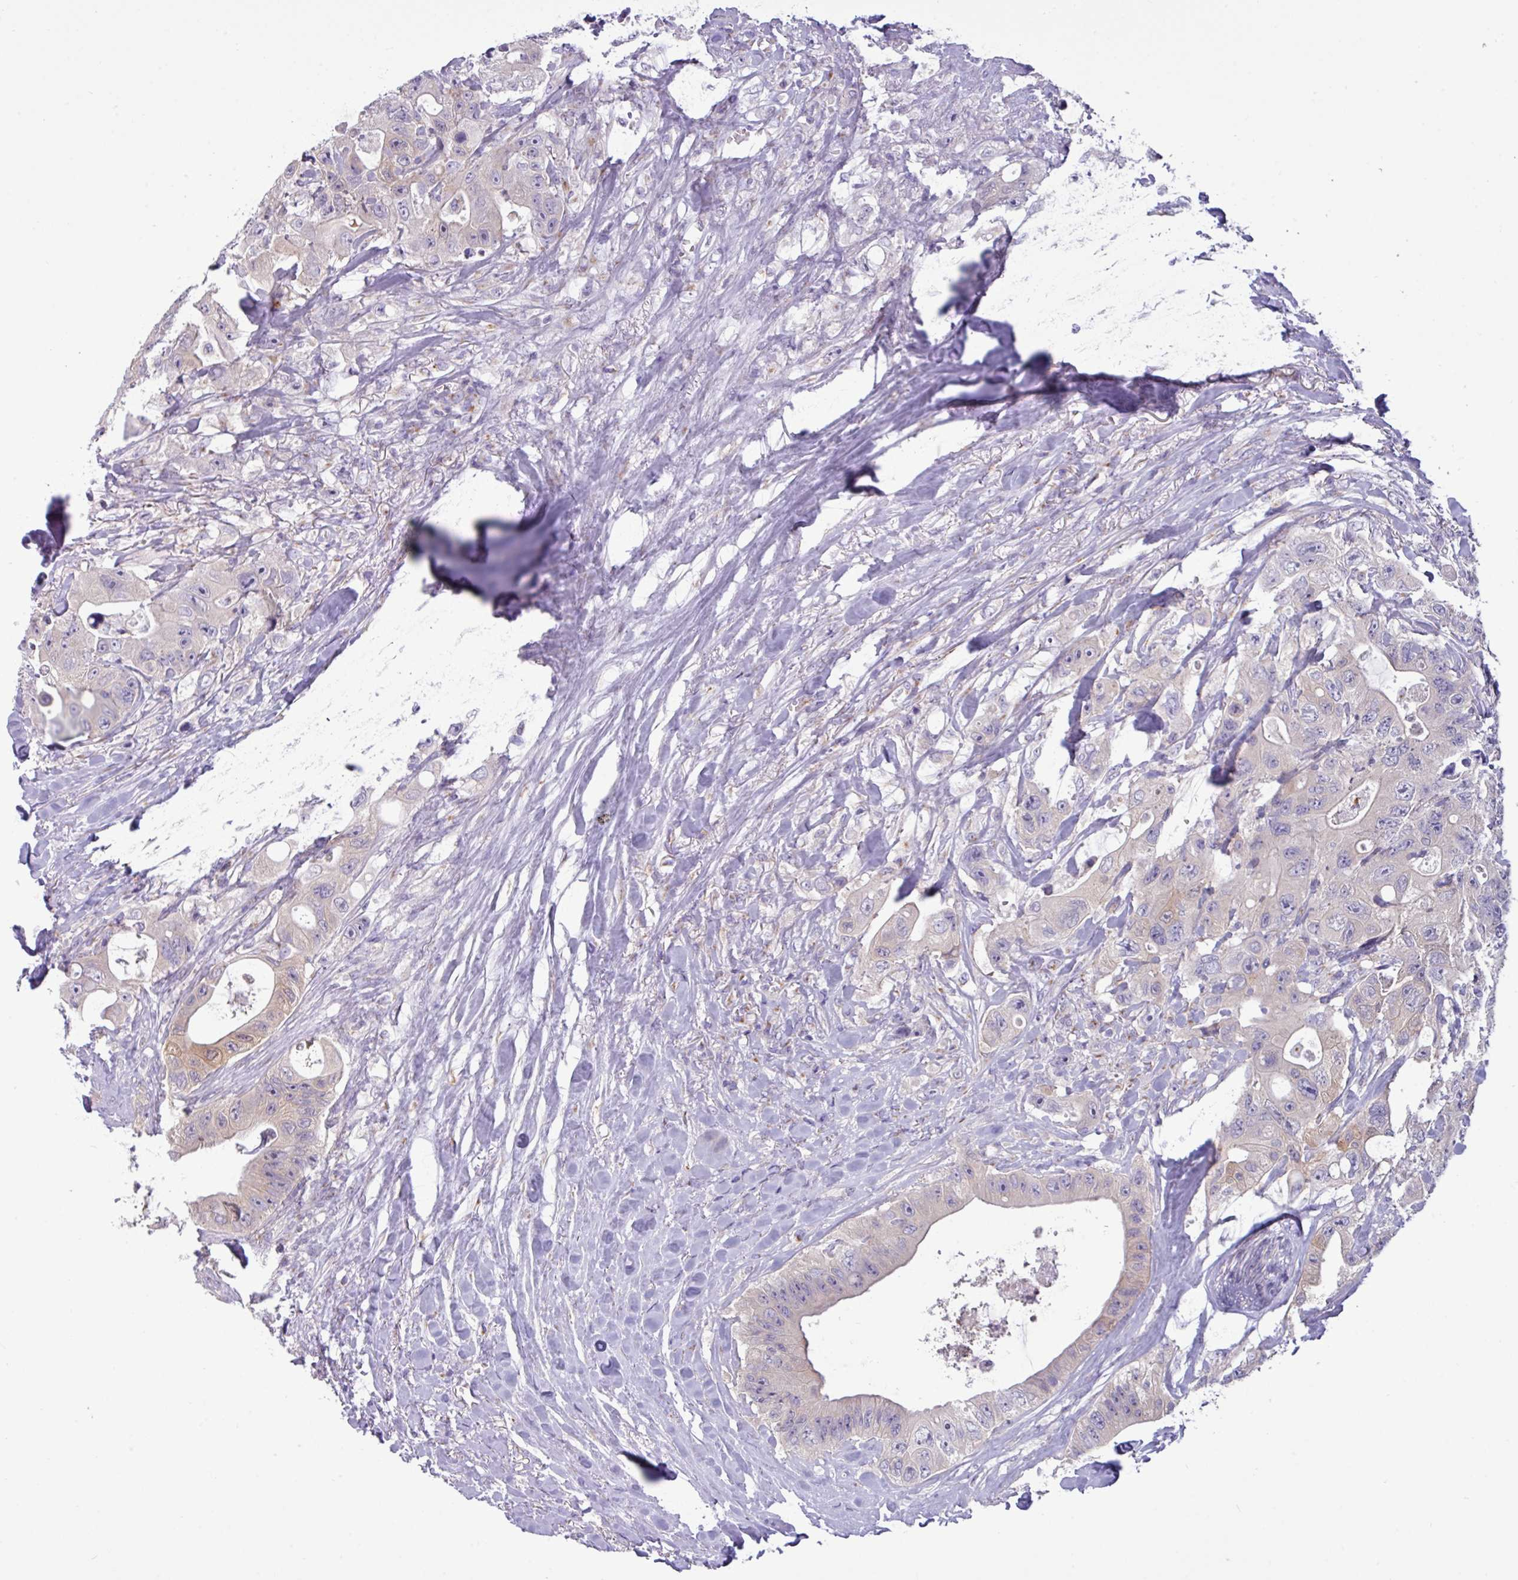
{"staining": {"intensity": "weak", "quantity": "<25%", "location": "cytoplasmic/membranous"}, "tissue": "colorectal cancer", "cell_type": "Tumor cells", "image_type": "cancer", "snomed": [{"axis": "morphology", "description": "Adenocarcinoma, NOS"}, {"axis": "topography", "description": "Colon"}], "caption": "Immunohistochemistry image of colorectal cancer stained for a protein (brown), which reveals no expression in tumor cells. (Immunohistochemistry (ihc), brightfield microscopy, high magnification).", "gene": "STIMATE", "patient": {"sex": "female", "age": 46}}